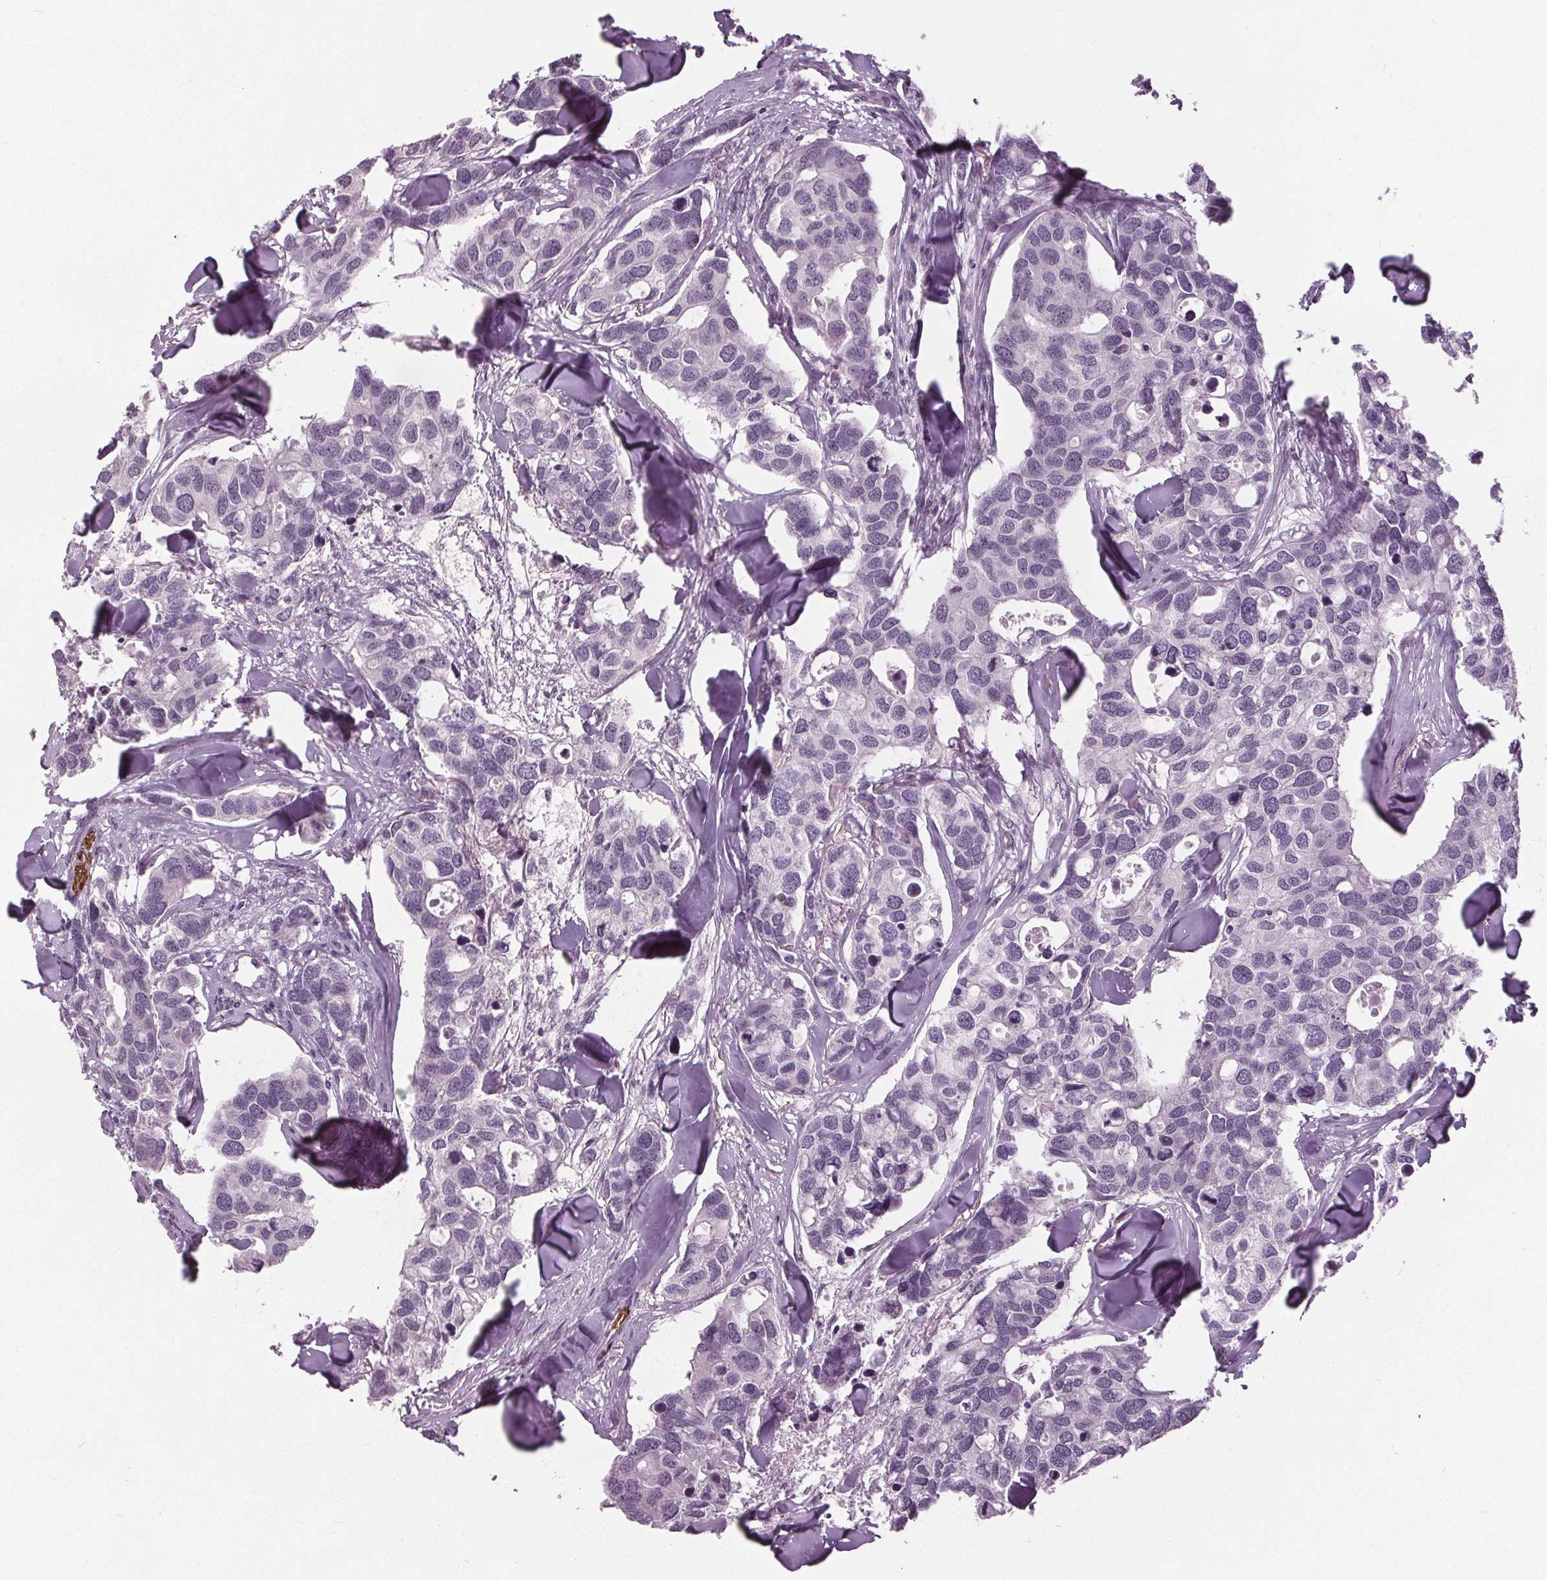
{"staining": {"intensity": "negative", "quantity": "none", "location": "none"}, "tissue": "breast cancer", "cell_type": "Tumor cells", "image_type": "cancer", "snomed": [{"axis": "morphology", "description": "Duct carcinoma"}, {"axis": "topography", "description": "Breast"}], "caption": "Immunohistochemistry (IHC) micrograph of infiltrating ductal carcinoma (breast) stained for a protein (brown), which demonstrates no expression in tumor cells.", "gene": "SLC4A1", "patient": {"sex": "female", "age": 83}}